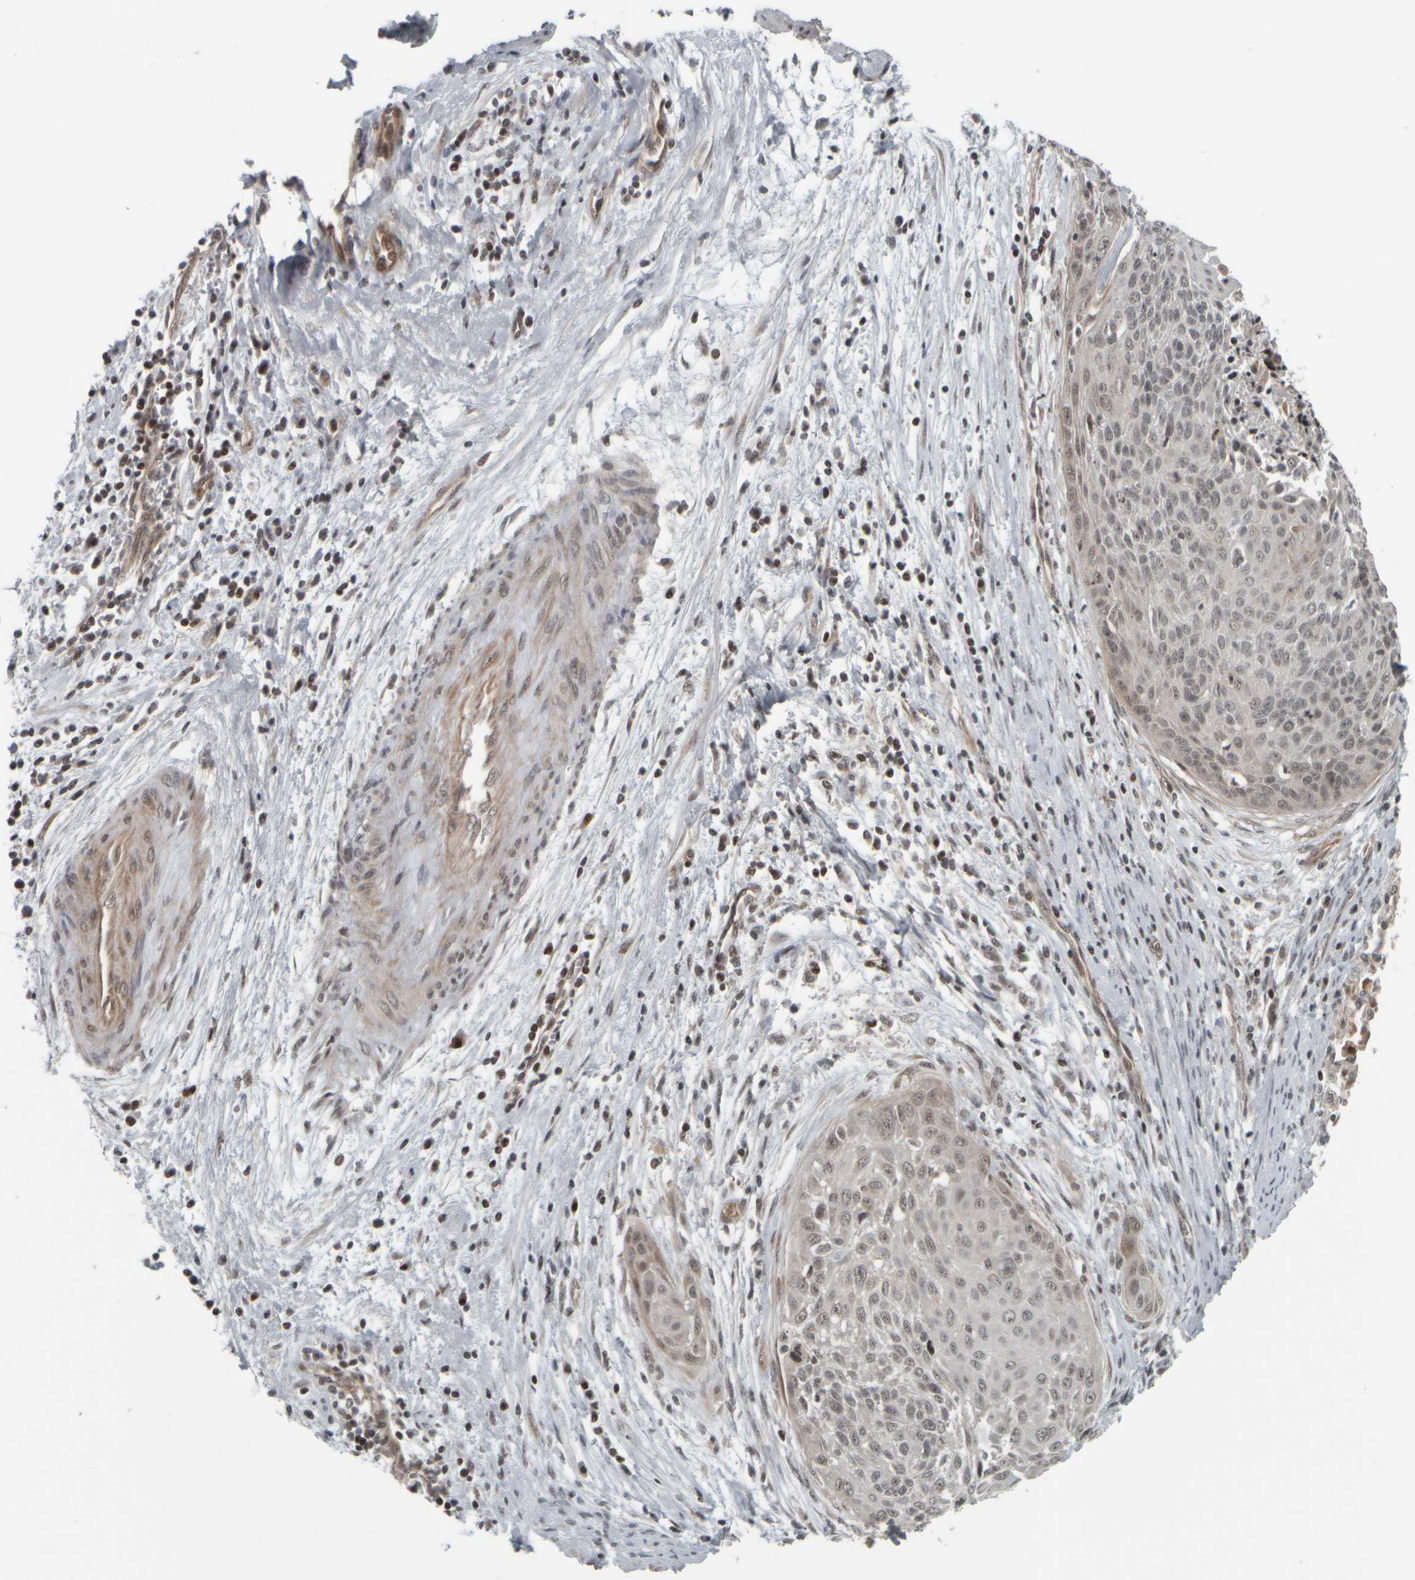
{"staining": {"intensity": "weak", "quantity": "25%-75%", "location": "nuclear"}, "tissue": "cervical cancer", "cell_type": "Tumor cells", "image_type": "cancer", "snomed": [{"axis": "morphology", "description": "Squamous cell carcinoma, NOS"}, {"axis": "topography", "description": "Cervix"}], "caption": "Protein expression by immunohistochemistry (IHC) shows weak nuclear staining in about 25%-75% of tumor cells in cervical cancer (squamous cell carcinoma). (Stains: DAB (3,3'-diaminobenzidine) in brown, nuclei in blue, Microscopy: brightfield microscopy at high magnification).", "gene": "NAPG", "patient": {"sex": "female", "age": 55}}